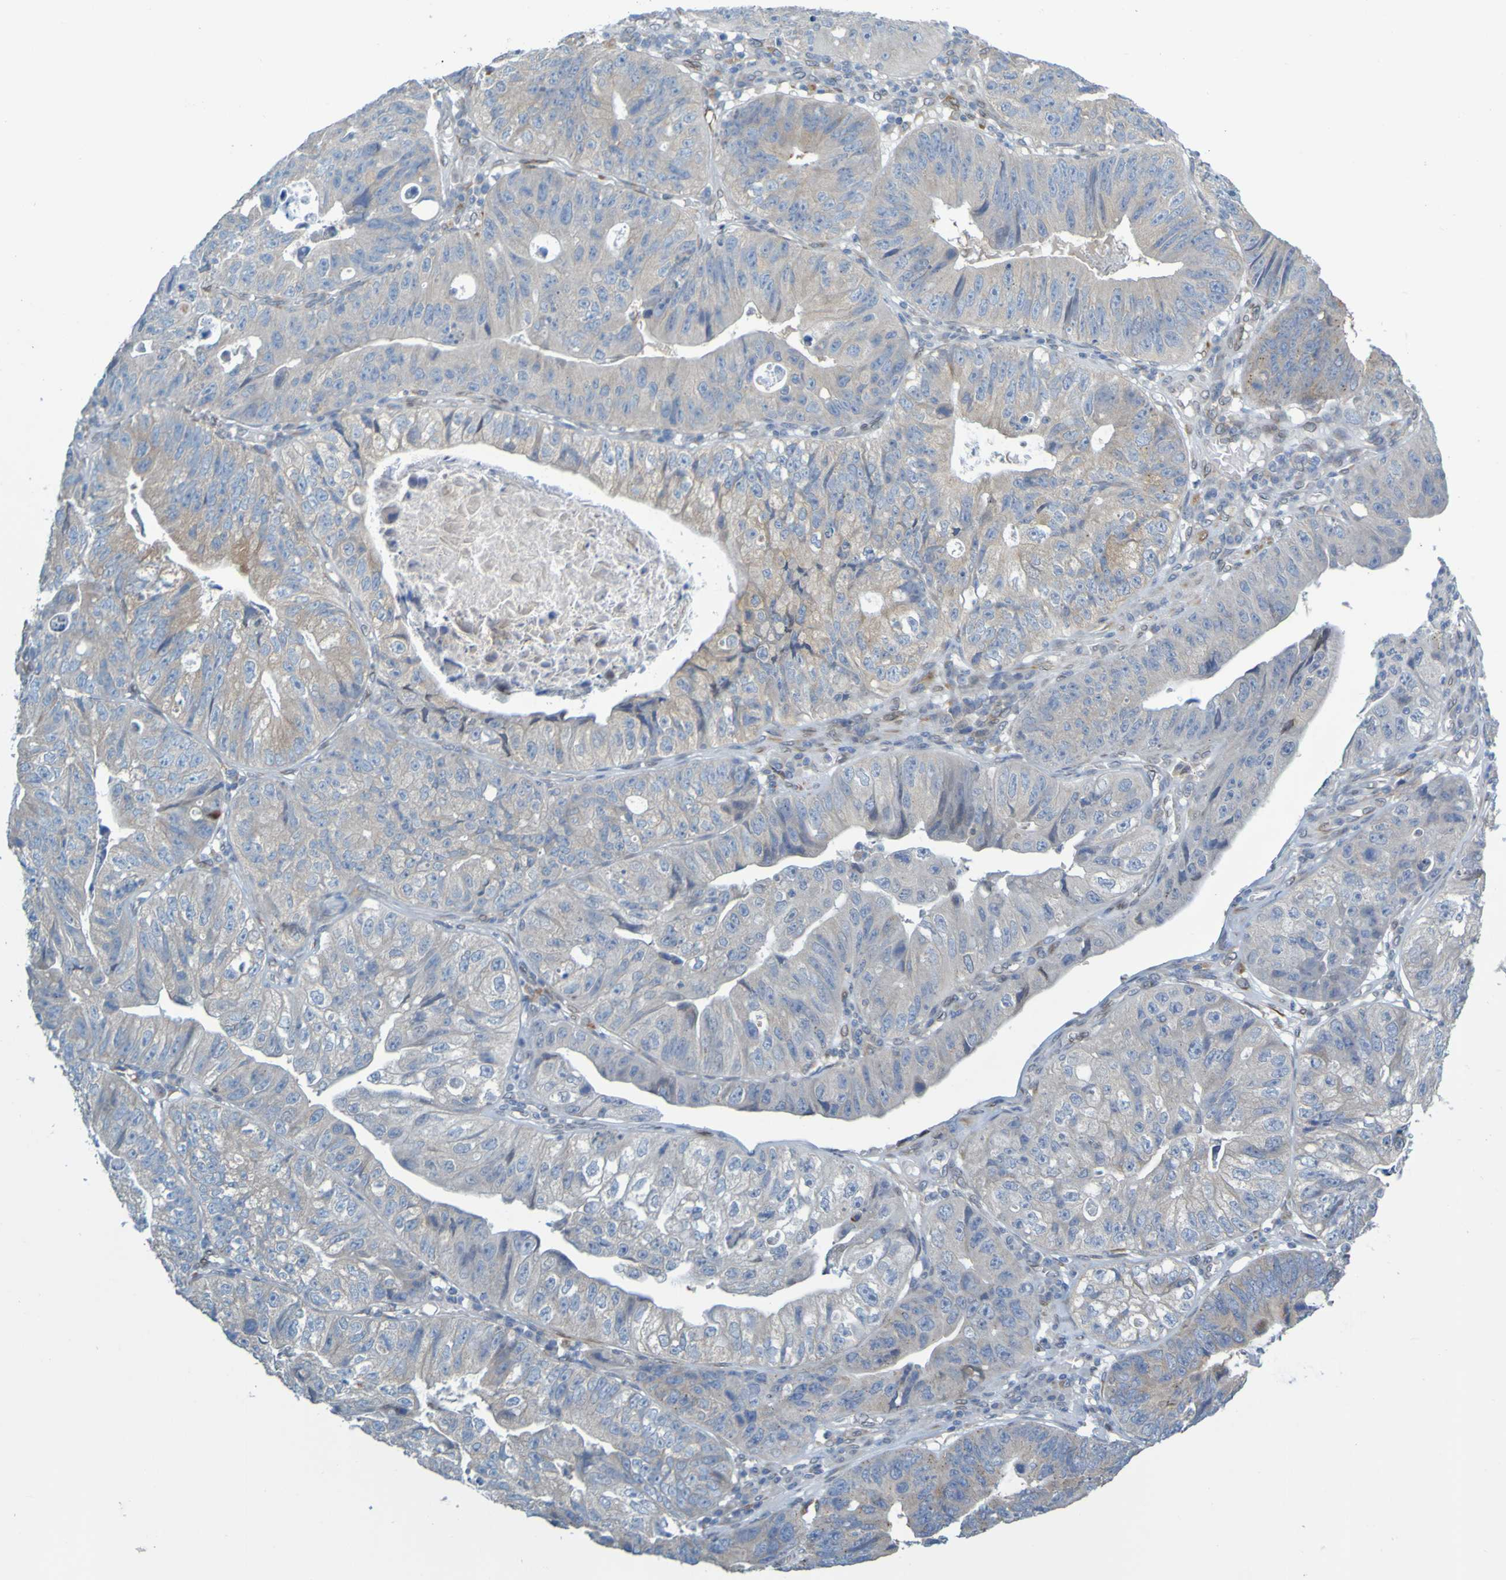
{"staining": {"intensity": "weak", "quantity": "<25%", "location": "cytoplasmic/membranous"}, "tissue": "stomach cancer", "cell_type": "Tumor cells", "image_type": "cancer", "snomed": [{"axis": "morphology", "description": "Adenocarcinoma, NOS"}, {"axis": "topography", "description": "Stomach"}], "caption": "A high-resolution photomicrograph shows IHC staining of adenocarcinoma (stomach), which shows no significant staining in tumor cells.", "gene": "MAG", "patient": {"sex": "male", "age": 59}}